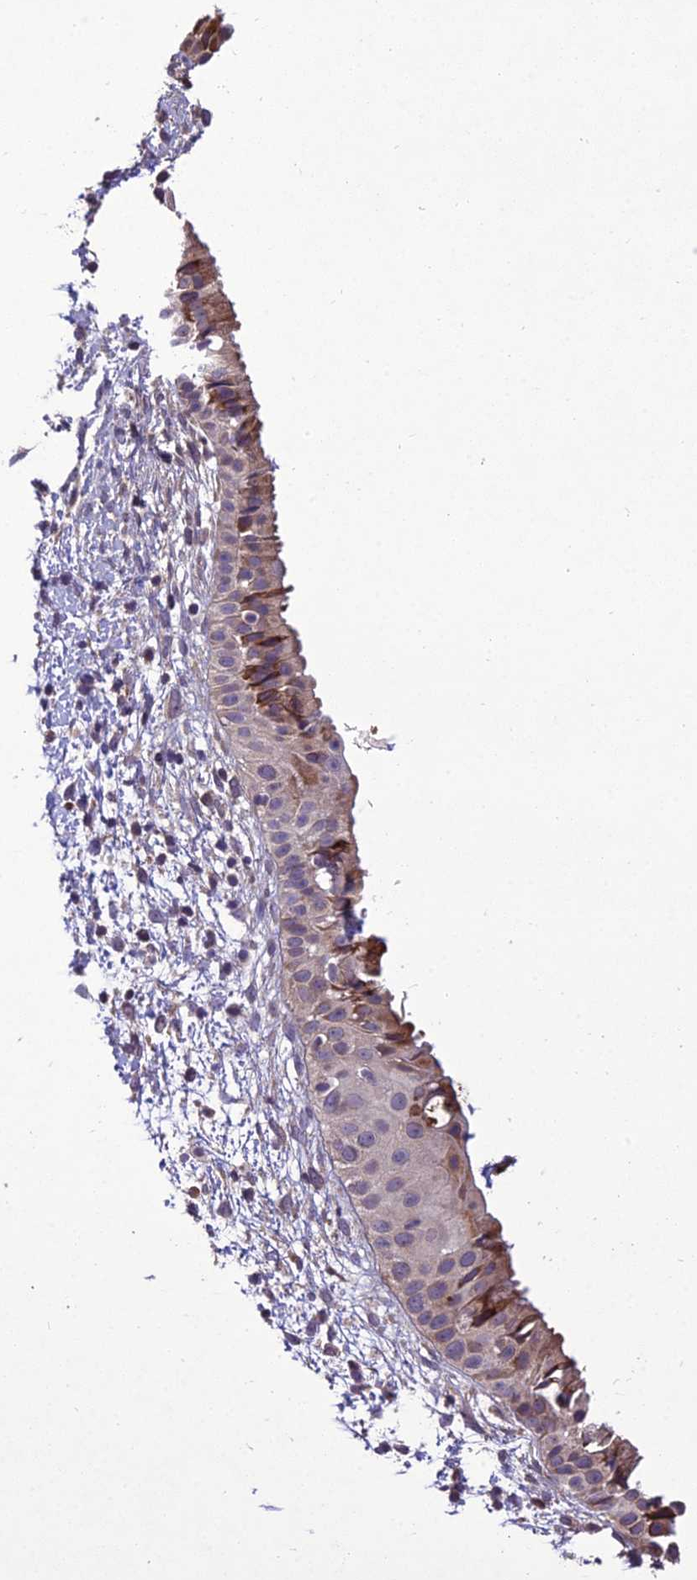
{"staining": {"intensity": "moderate", "quantity": "25%-75%", "location": "cytoplasmic/membranous"}, "tissue": "nasopharynx", "cell_type": "Respiratory epithelial cells", "image_type": "normal", "snomed": [{"axis": "morphology", "description": "Normal tissue, NOS"}, {"axis": "topography", "description": "Nasopharynx"}], "caption": "Immunohistochemistry (IHC) of unremarkable human nasopharynx shows medium levels of moderate cytoplasmic/membranous positivity in about 25%-75% of respiratory epithelial cells.", "gene": "CENPL", "patient": {"sex": "male", "age": 22}}